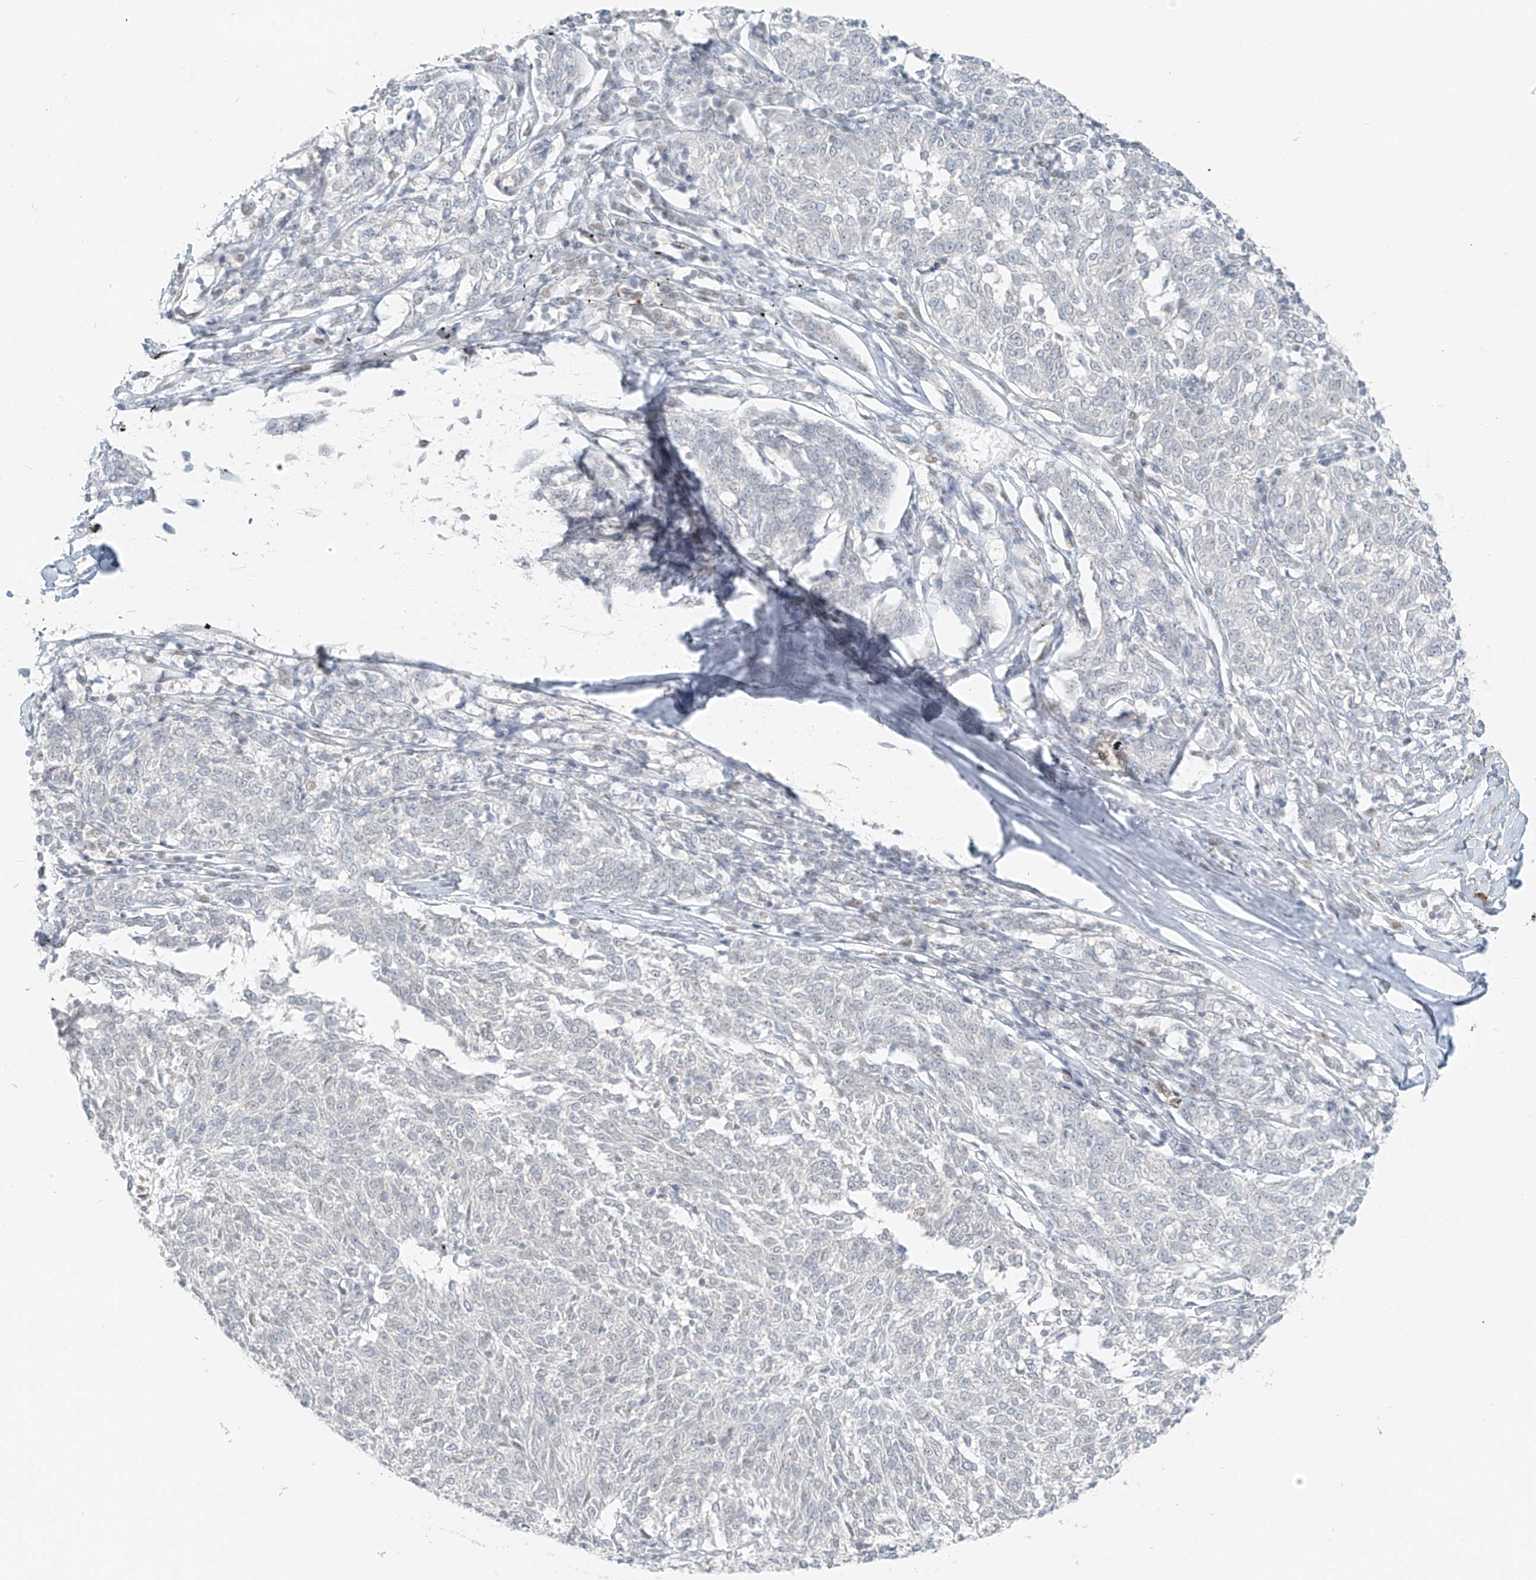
{"staining": {"intensity": "negative", "quantity": "none", "location": "none"}, "tissue": "melanoma", "cell_type": "Tumor cells", "image_type": "cancer", "snomed": [{"axis": "morphology", "description": "Malignant melanoma, NOS"}, {"axis": "topography", "description": "Skin"}], "caption": "A photomicrograph of human melanoma is negative for staining in tumor cells.", "gene": "OSBPL7", "patient": {"sex": "female", "age": 72}}